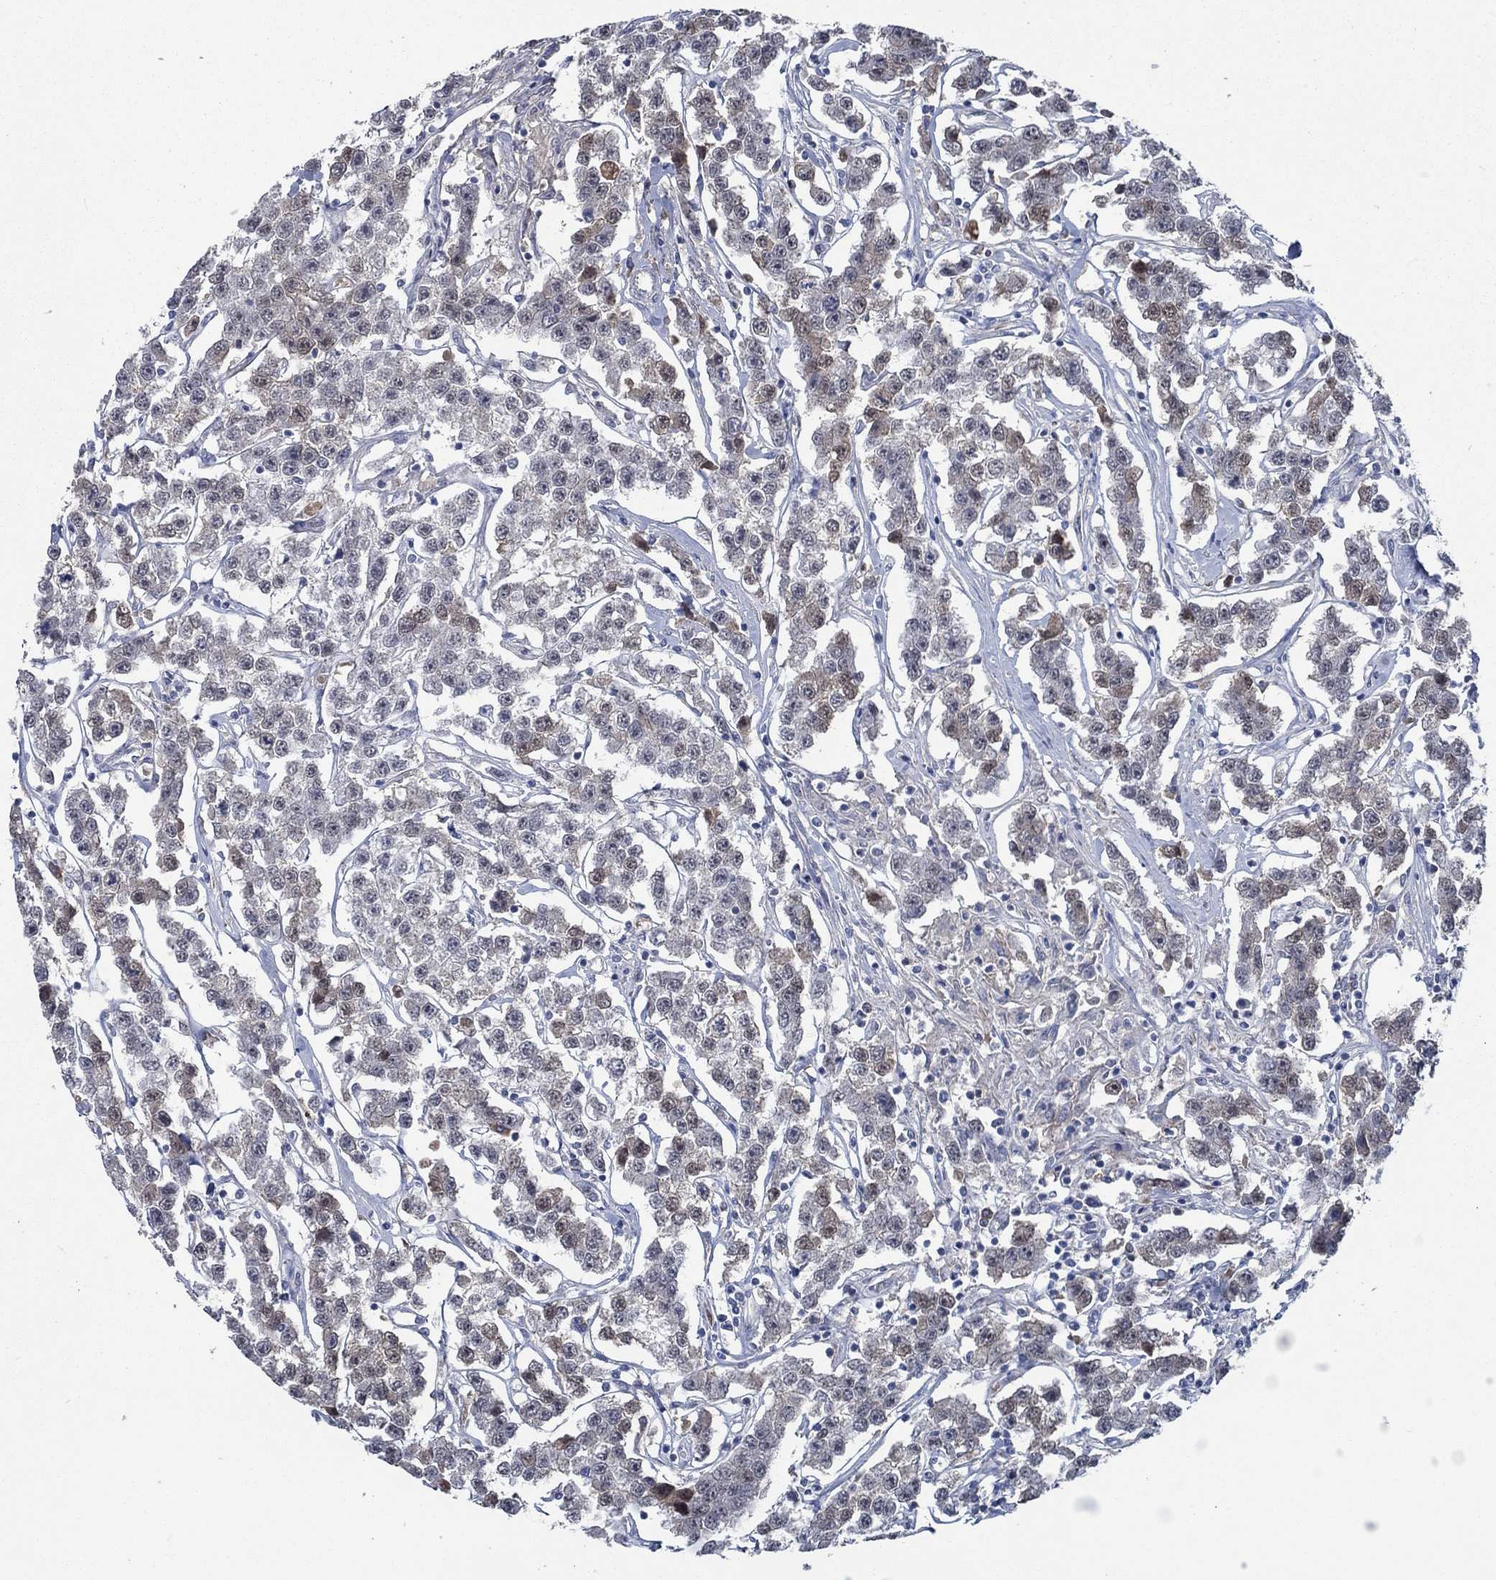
{"staining": {"intensity": "negative", "quantity": "none", "location": "none"}, "tissue": "testis cancer", "cell_type": "Tumor cells", "image_type": "cancer", "snomed": [{"axis": "morphology", "description": "Seminoma, NOS"}, {"axis": "topography", "description": "Testis"}], "caption": "IHC image of neoplastic tissue: human testis seminoma stained with DAB displays no significant protein expression in tumor cells. (DAB (3,3'-diaminobenzidine) immunohistochemistry visualized using brightfield microscopy, high magnification).", "gene": "OBSCN", "patient": {"sex": "male", "age": 59}}